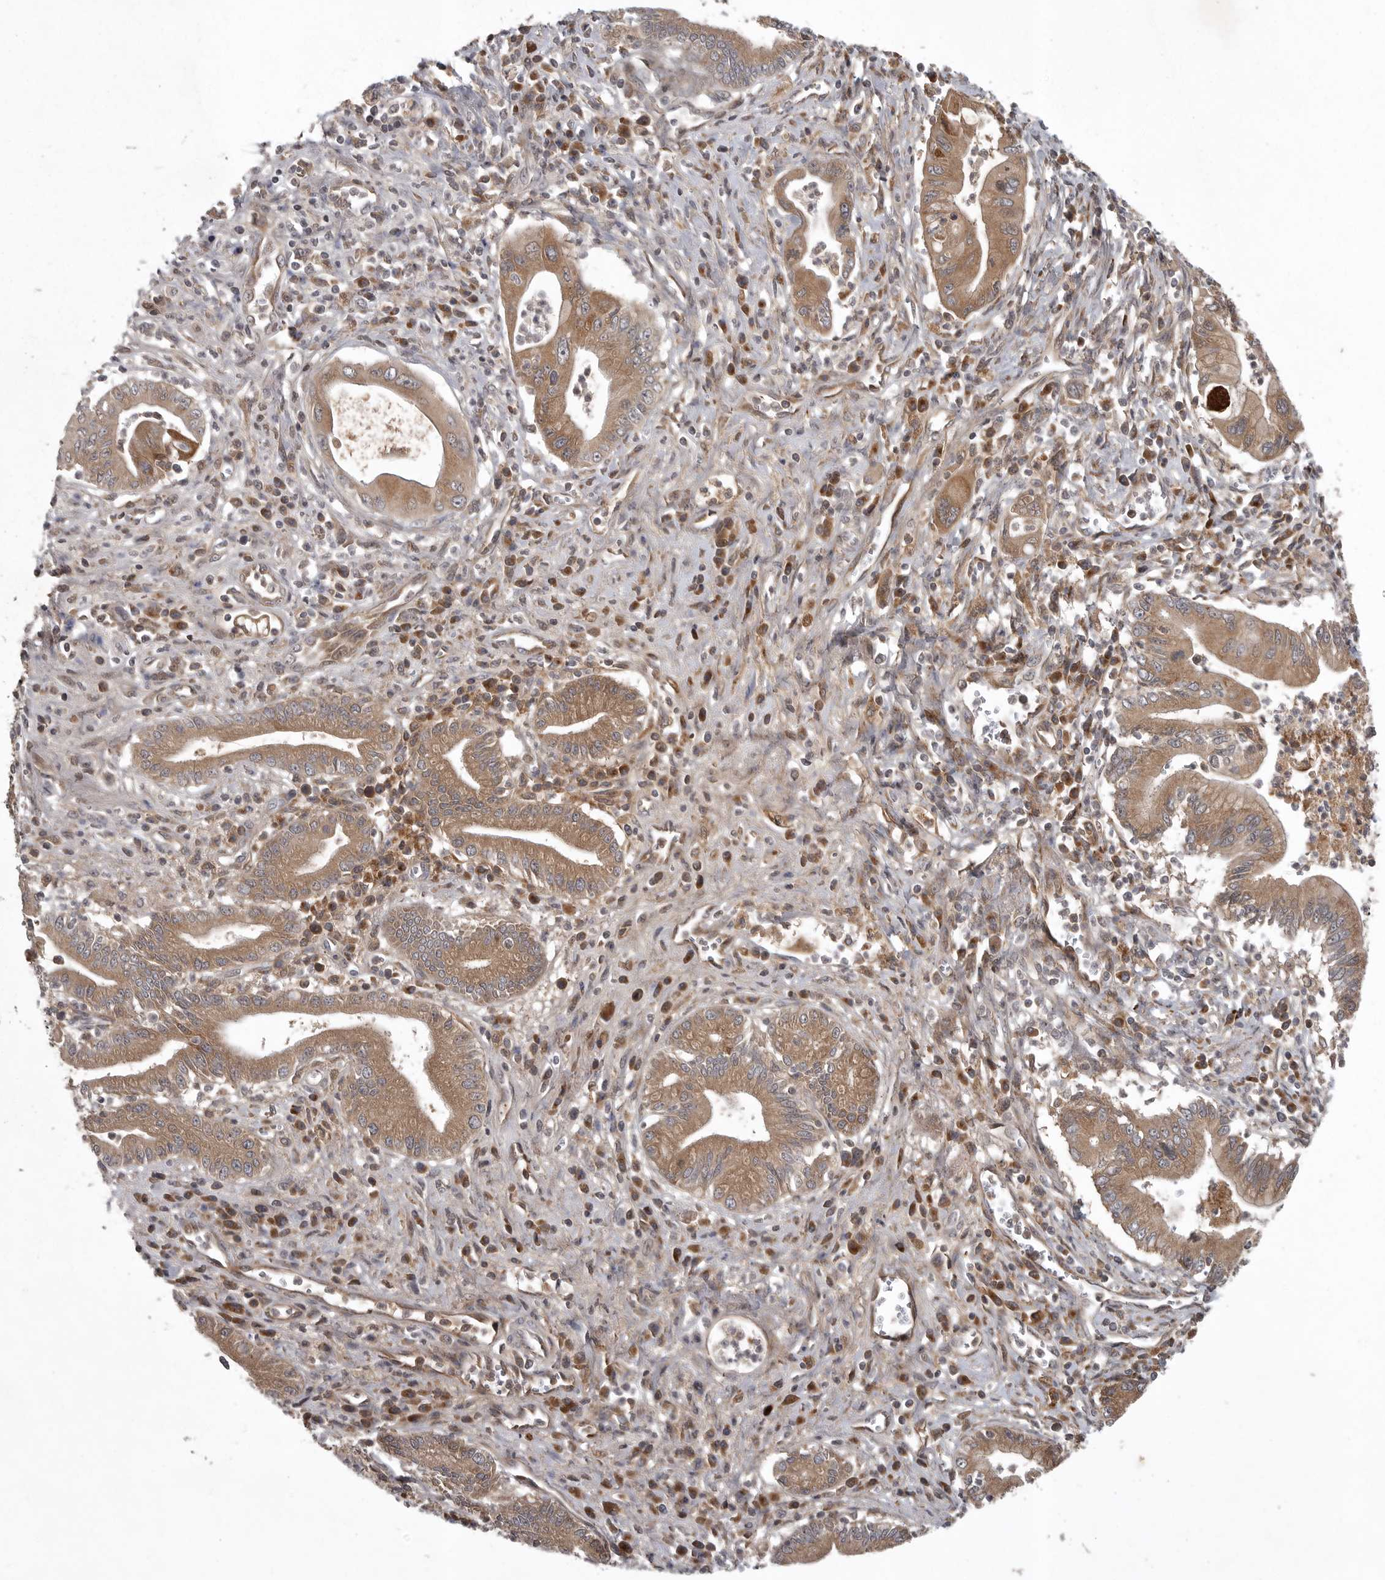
{"staining": {"intensity": "moderate", "quantity": ">75%", "location": "cytoplasmic/membranous"}, "tissue": "pancreatic cancer", "cell_type": "Tumor cells", "image_type": "cancer", "snomed": [{"axis": "morphology", "description": "Adenocarcinoma, NOS"}, {"axis": "topography", "description": "Pancreas"}], "caption": "Protein staining shows moderate cytoplasmic/membranous expression in approximately >75% of tumor cells in pancreatic cancer (adenocarcinoma).", "gene": "GPR31", "patient": {"sex": "male", "age": 78}}